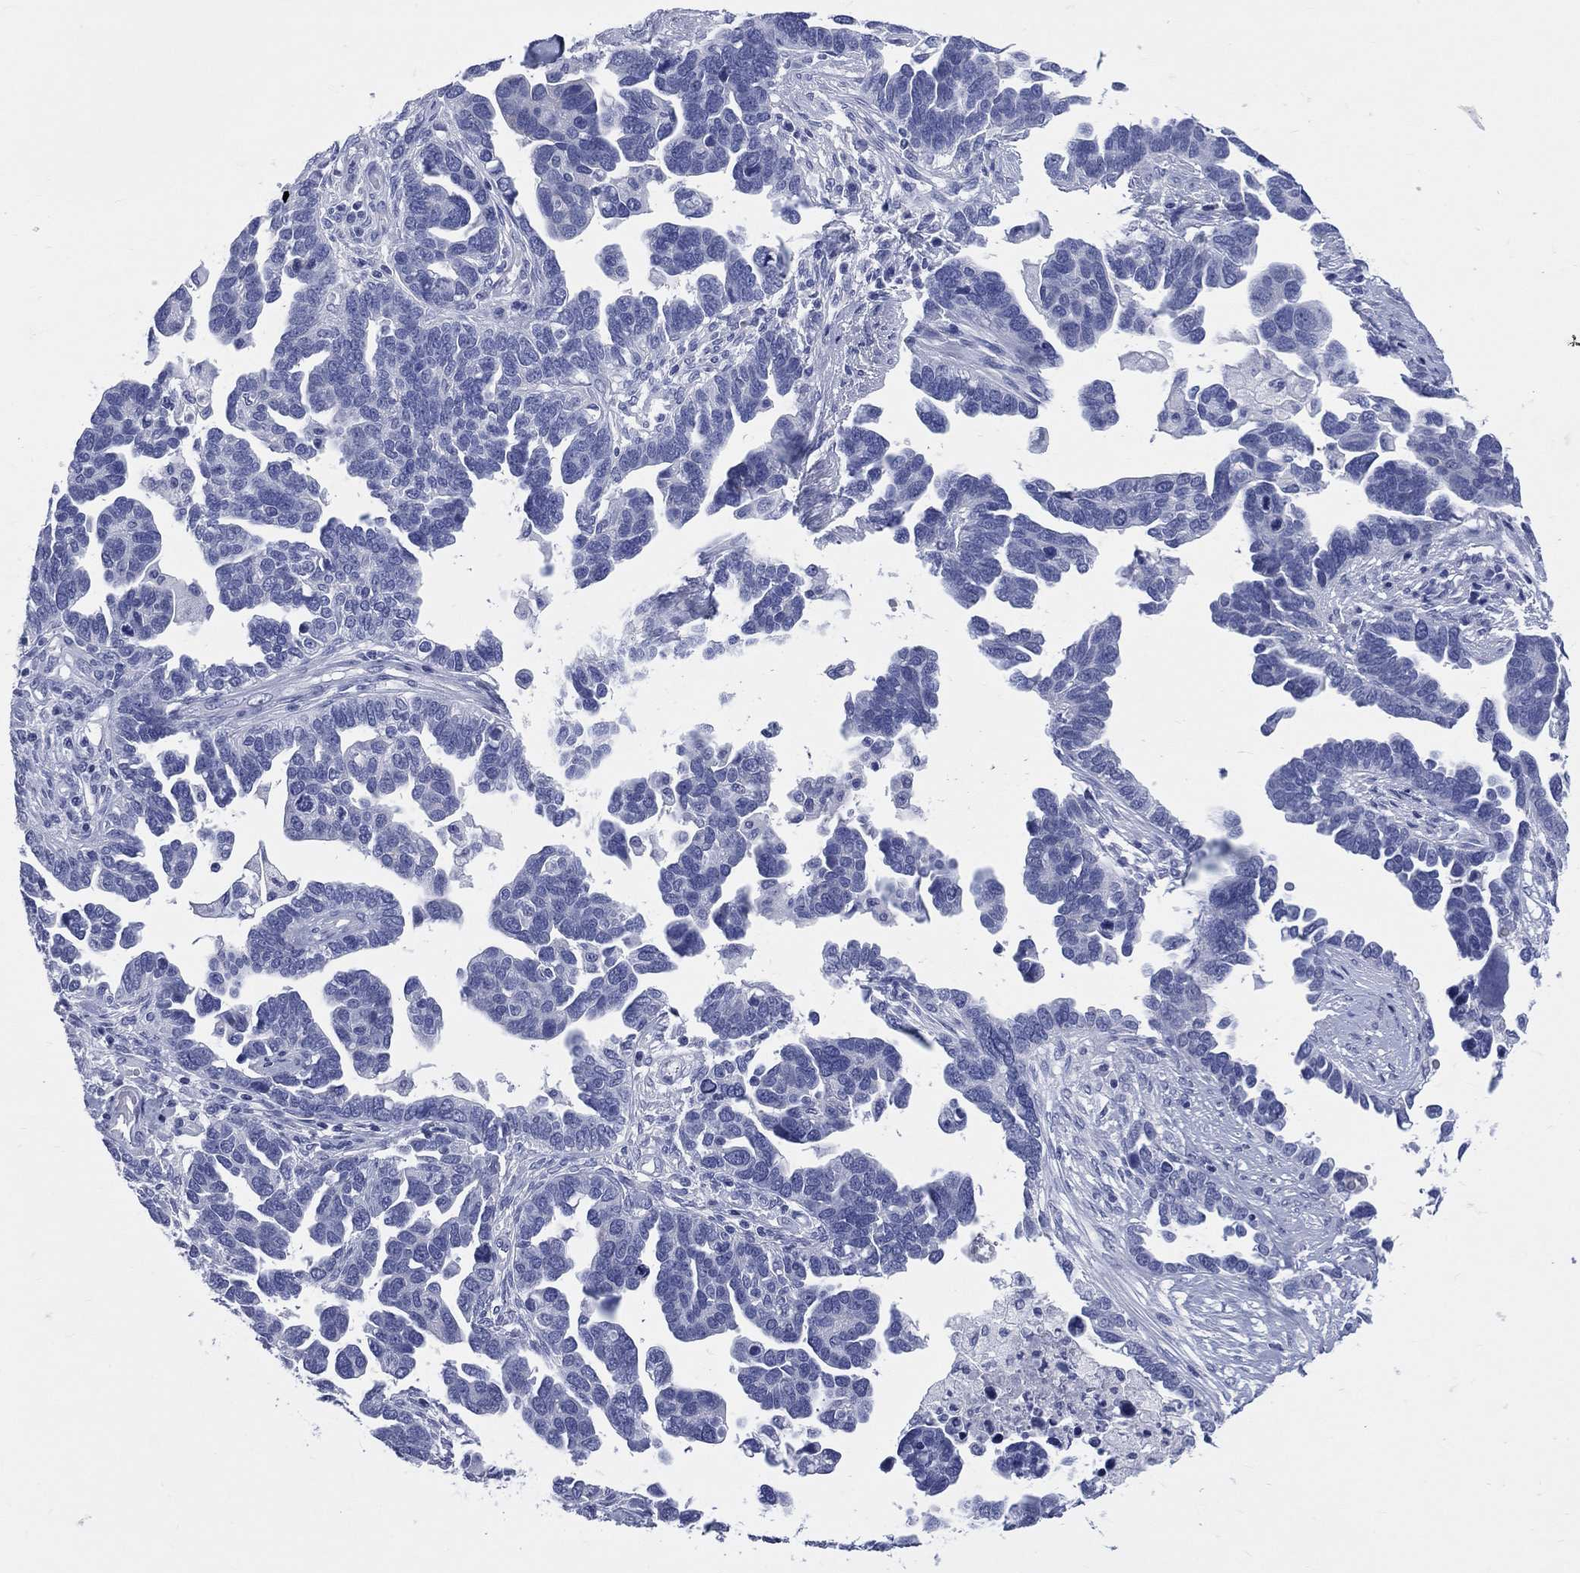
{"staining": {"intensity": "negative", "quantity": "none", "location": "none"}, "tissue": "ovarian cancer", "cell_type": "Tumor cells", "image_type": "cancer", "snomed": [{"axis": "morphology", "description": "Cystadenocarcinoma, serous, NOS"}, {"axis": "topography", "description": "Ovary"}], "caption": "Ovarian serous cystadenocarcinoma was stained to show a protein in brown. There is no significant expression in tumor cells.", "gene": "CYLC1", "patient": {"sex": "female", "age": 54}}